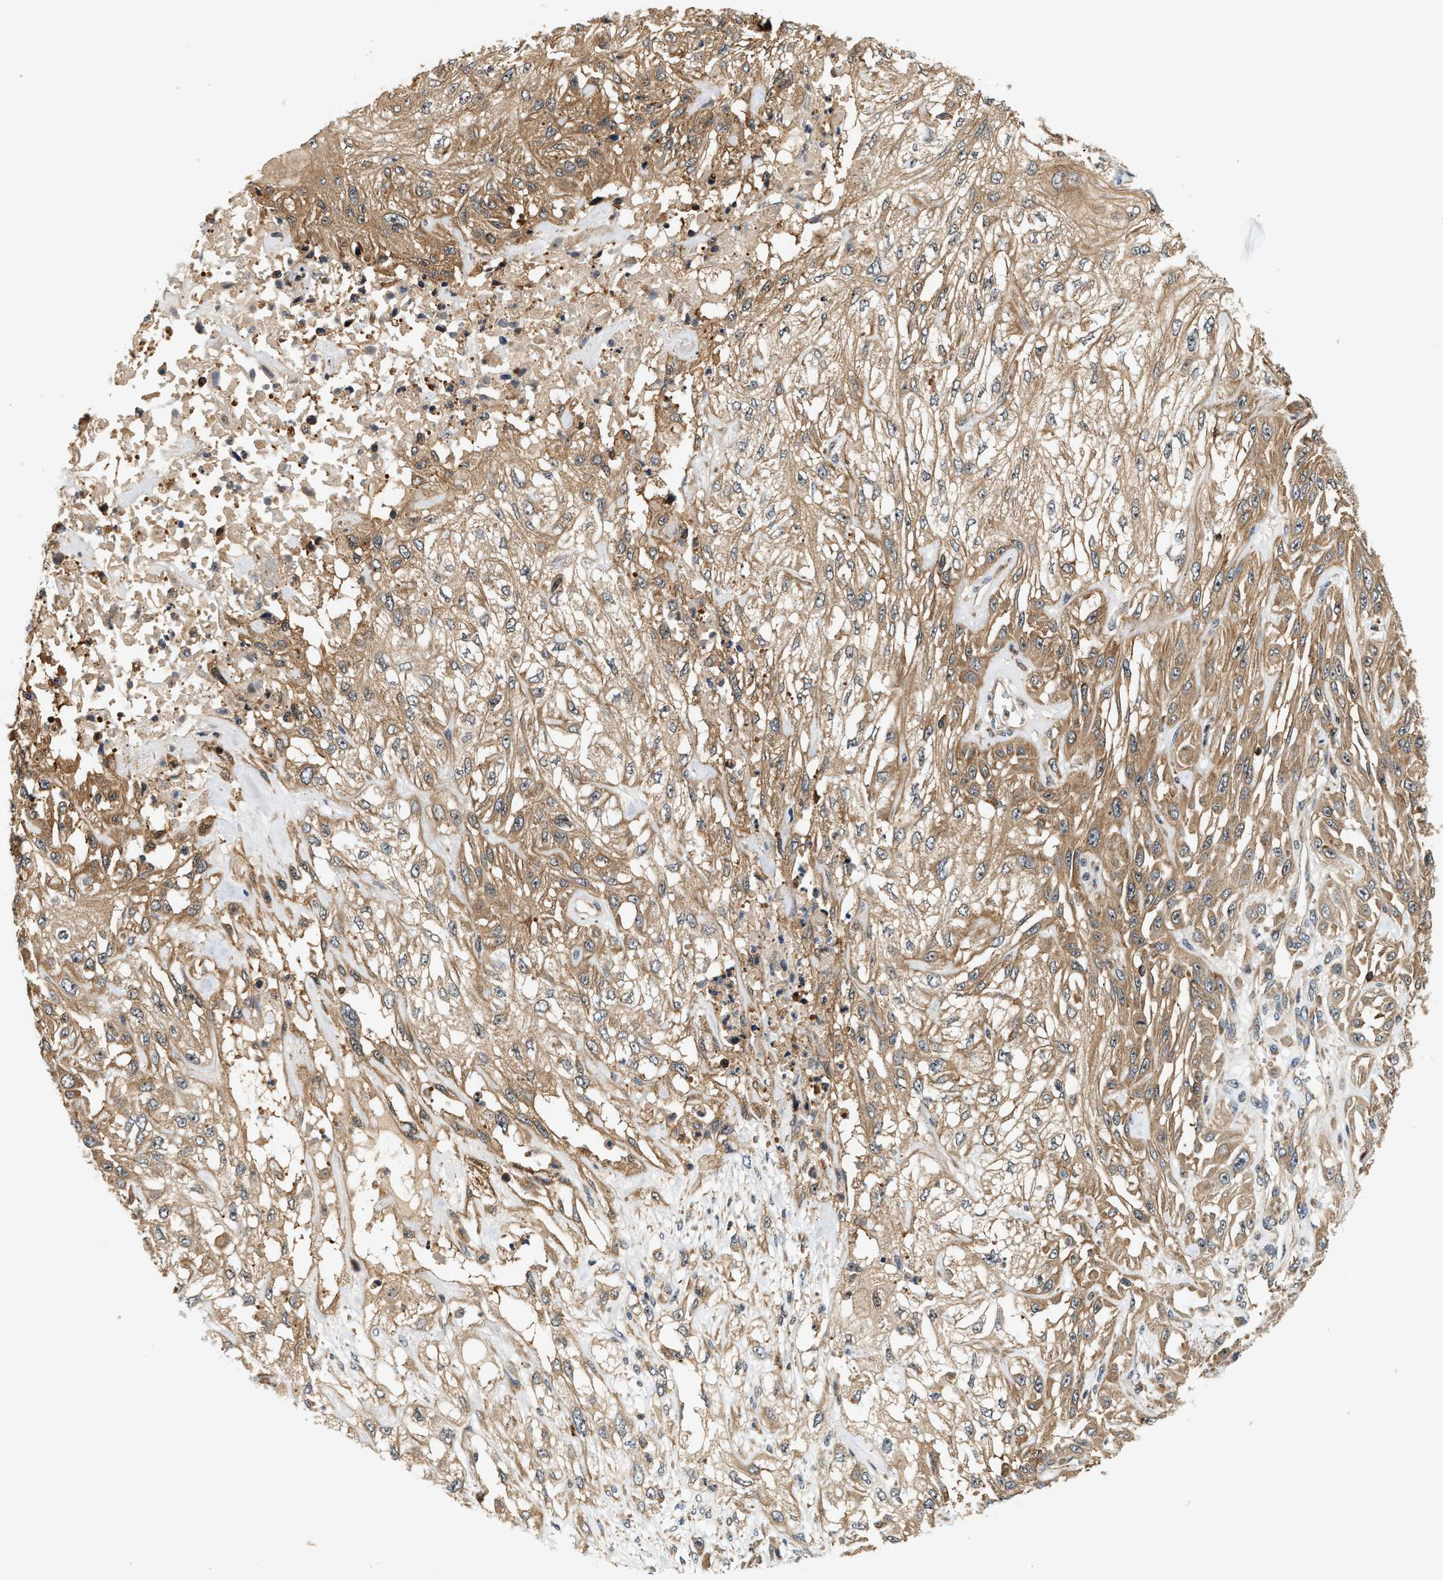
{"staining": {"intensity": "moderate", "quantity": ">75%", "location": "cytoplasmic/membranous"}, "tissue": "skin cancer", "cell_type": "Tumor cells", "image_type": "cancer", "snomed": [{"axis": "morphology", "description": "Squamous cell carcinoma, NOS"}, {"axis": "morphology", "description": "Squamous cell carcinoma, metastatic, NOS"}, {"axis": "topography", "description": "Skin"}, {"axis": "topography", "description": "Lymph node"}], "caption": "A micrograph of human skin cancer stained for a protein reveals moderate cytoplasmic/membranous brown staining in tumor cells. Using DAB (brown) and hematoxylin (blue) stains, captured at high magnification using brightfield microscopy.", "gene": "SAMD9", "patient": {"sex": "male", "age": 75}}